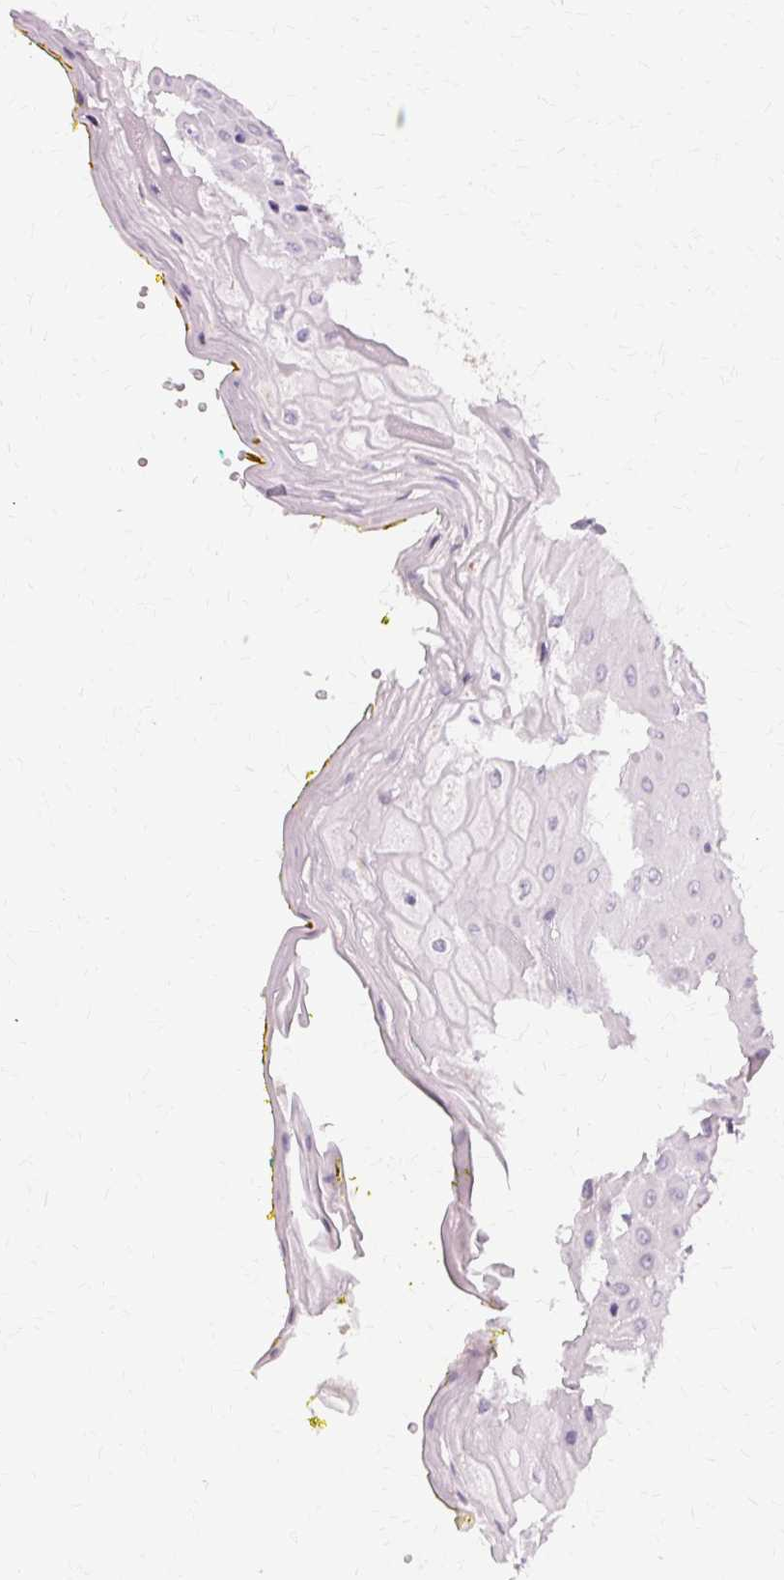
{"staining": {"intensity": "negative", "quantity": "none", "location": "none"}, "tissue": "oral mucosa", "cell_type": "Squamous epithelial cells", "image_type": "normal", "snomed": [{"axis": "morphology", "description": "Normal tissue, NOS"}, {"axis": "morphology", "description": "Squamous cell carcinoma, NOS"}, {"axis": "topography", "description": "Oral tissue"}, {"axis": "topography", "description": "Head-Neck"}], "caption": "Immunohistochemistry (IHC) histopathology image of normal oral mucosa: oral mucosa stained with DAB (3,3'-diaminobenzidine) exhibits no significant protein positivity in squamous epithelial cells.", "gene": "FCRL3", "patient": {"sex": "female", "age": 70}}